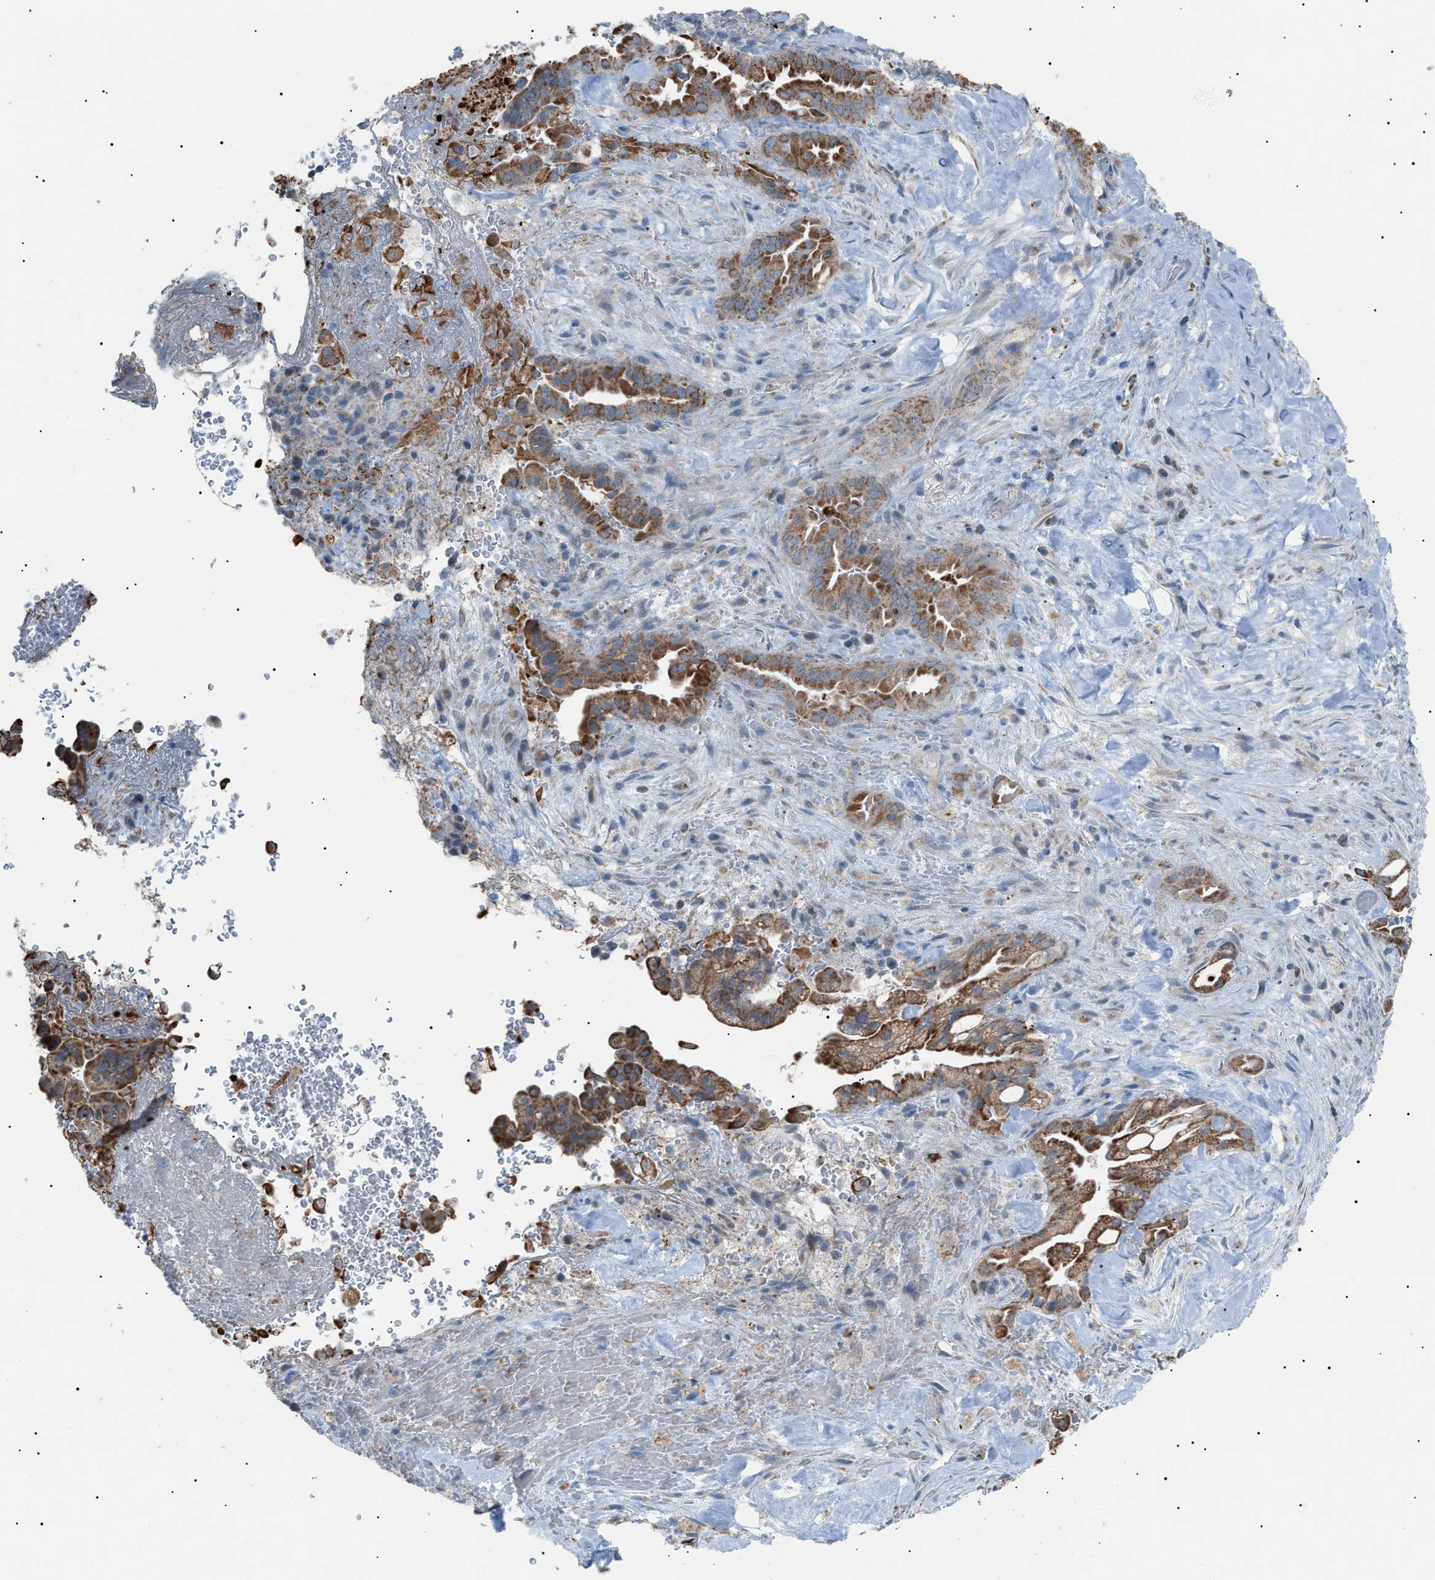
{"staining": {"intensity": "strong", "quantity": ">75%", "location": "cytoplasmic/membranous"}, "tissue": "liver cancer", "cell_type": "Tumor cells", "image_type": "cancer", "snomed": [{"axis": "morphology", "description": "Cholangiocarcinoma"}, {"axis": "topography", "description": "Liver"}], "caption": "A high-resolution micrograph shows immunohistochemistry staining of liver cancer, which reveals strong cytoplasmic/membranous staining in about >75% of tumor cells.", "gene": "ZNF516", "patient": {"sex": "female", "age": 68}}